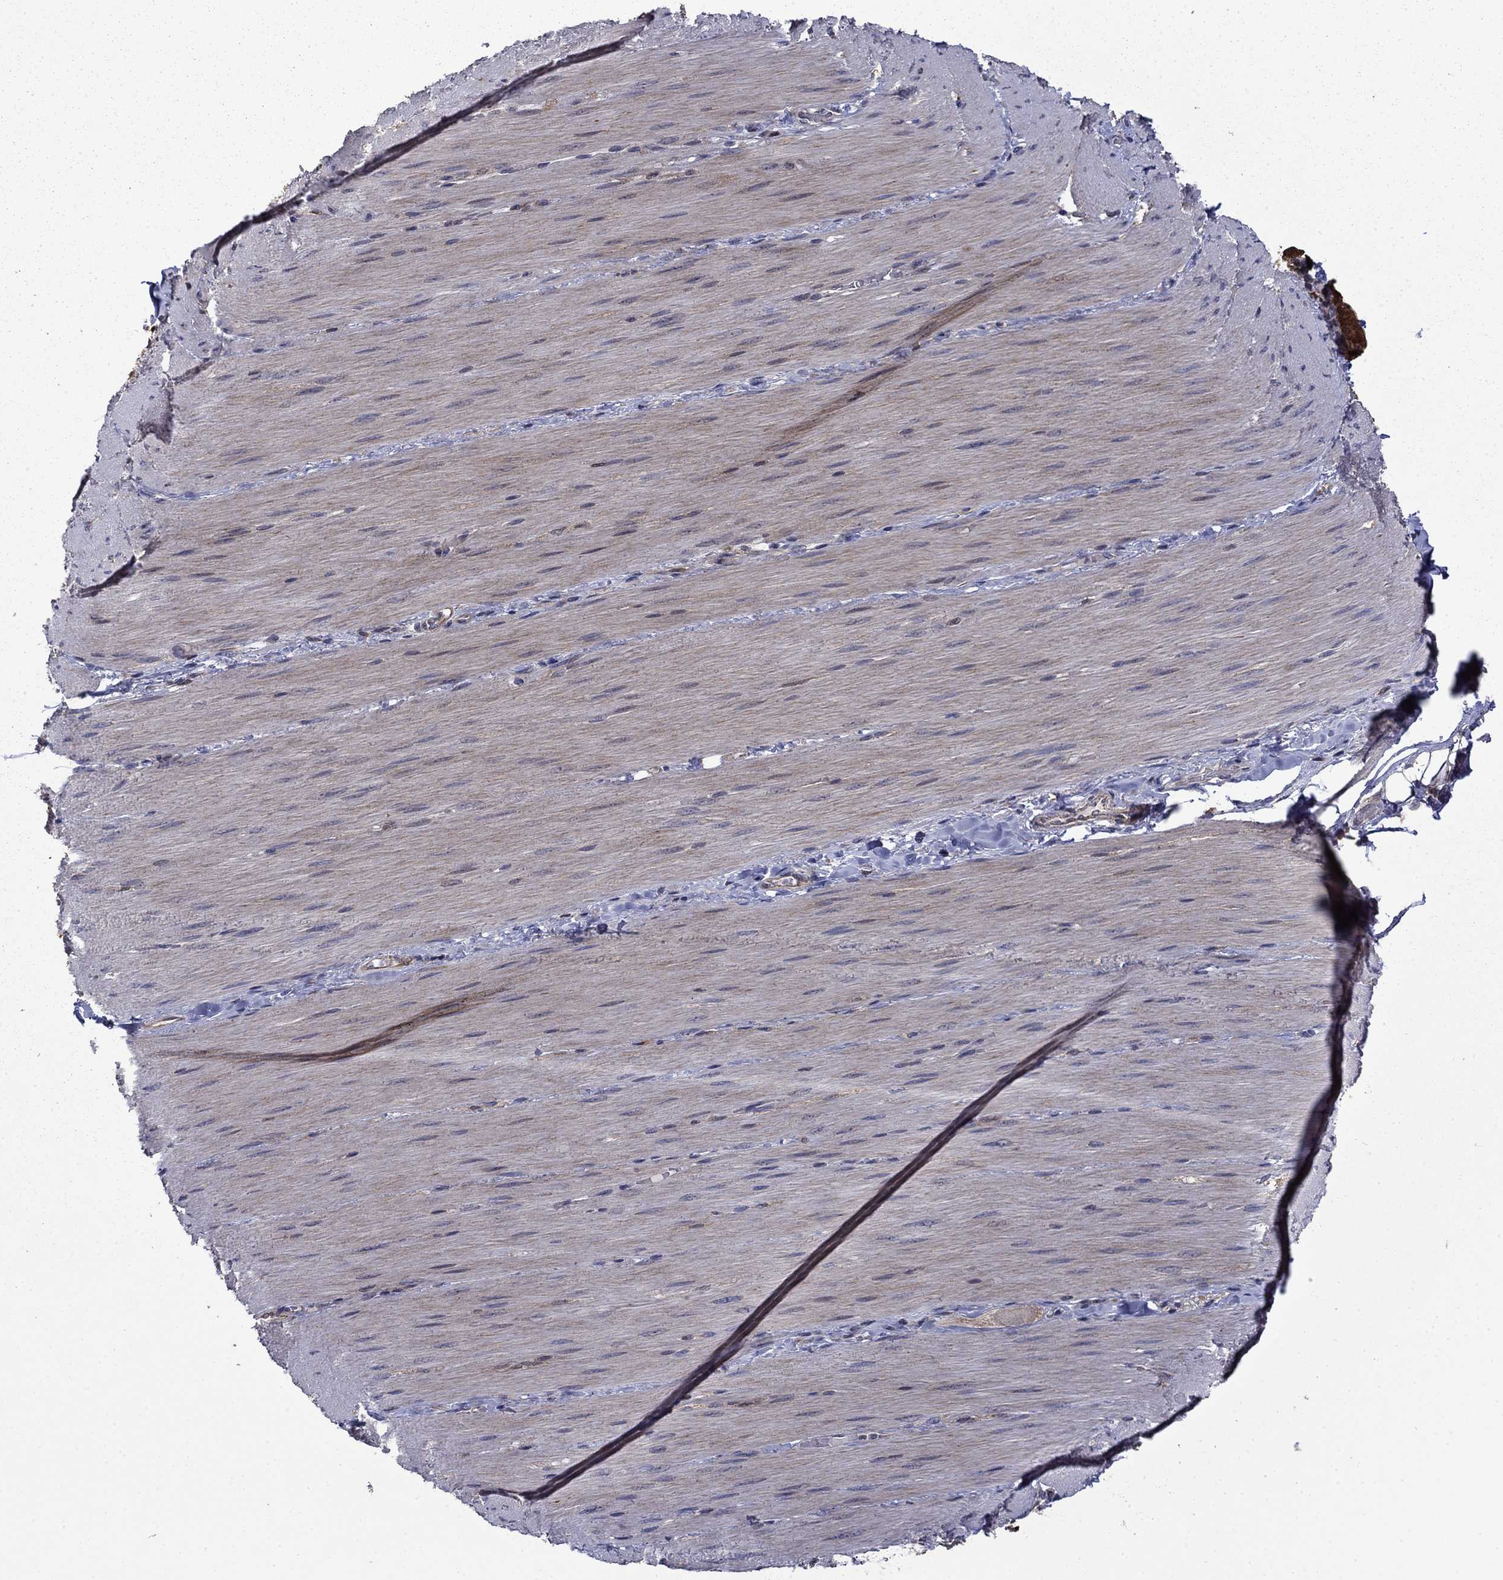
{"staining": {"intensity": "negative", "quantity": "none", "location": "none"}, "tissue": "adipose tissue", "cell_type": "Adipocytes", "image_type": "normal", "snomed": [{"axis": "morphology", "description": "Normal tissue, NOS"}, {"axis": "topography", "description": "Smooth muscle"}, {"axis": "topography", "description": "Duodenum"}, {"axis": "topography", "description": "Peripheral nerve tissue"}], "caption": "Adipocytes show no significant staining in unremarkable adipose tissue.", "gene": "TPMT", "patient": {"sex": "female", "age": 61}}